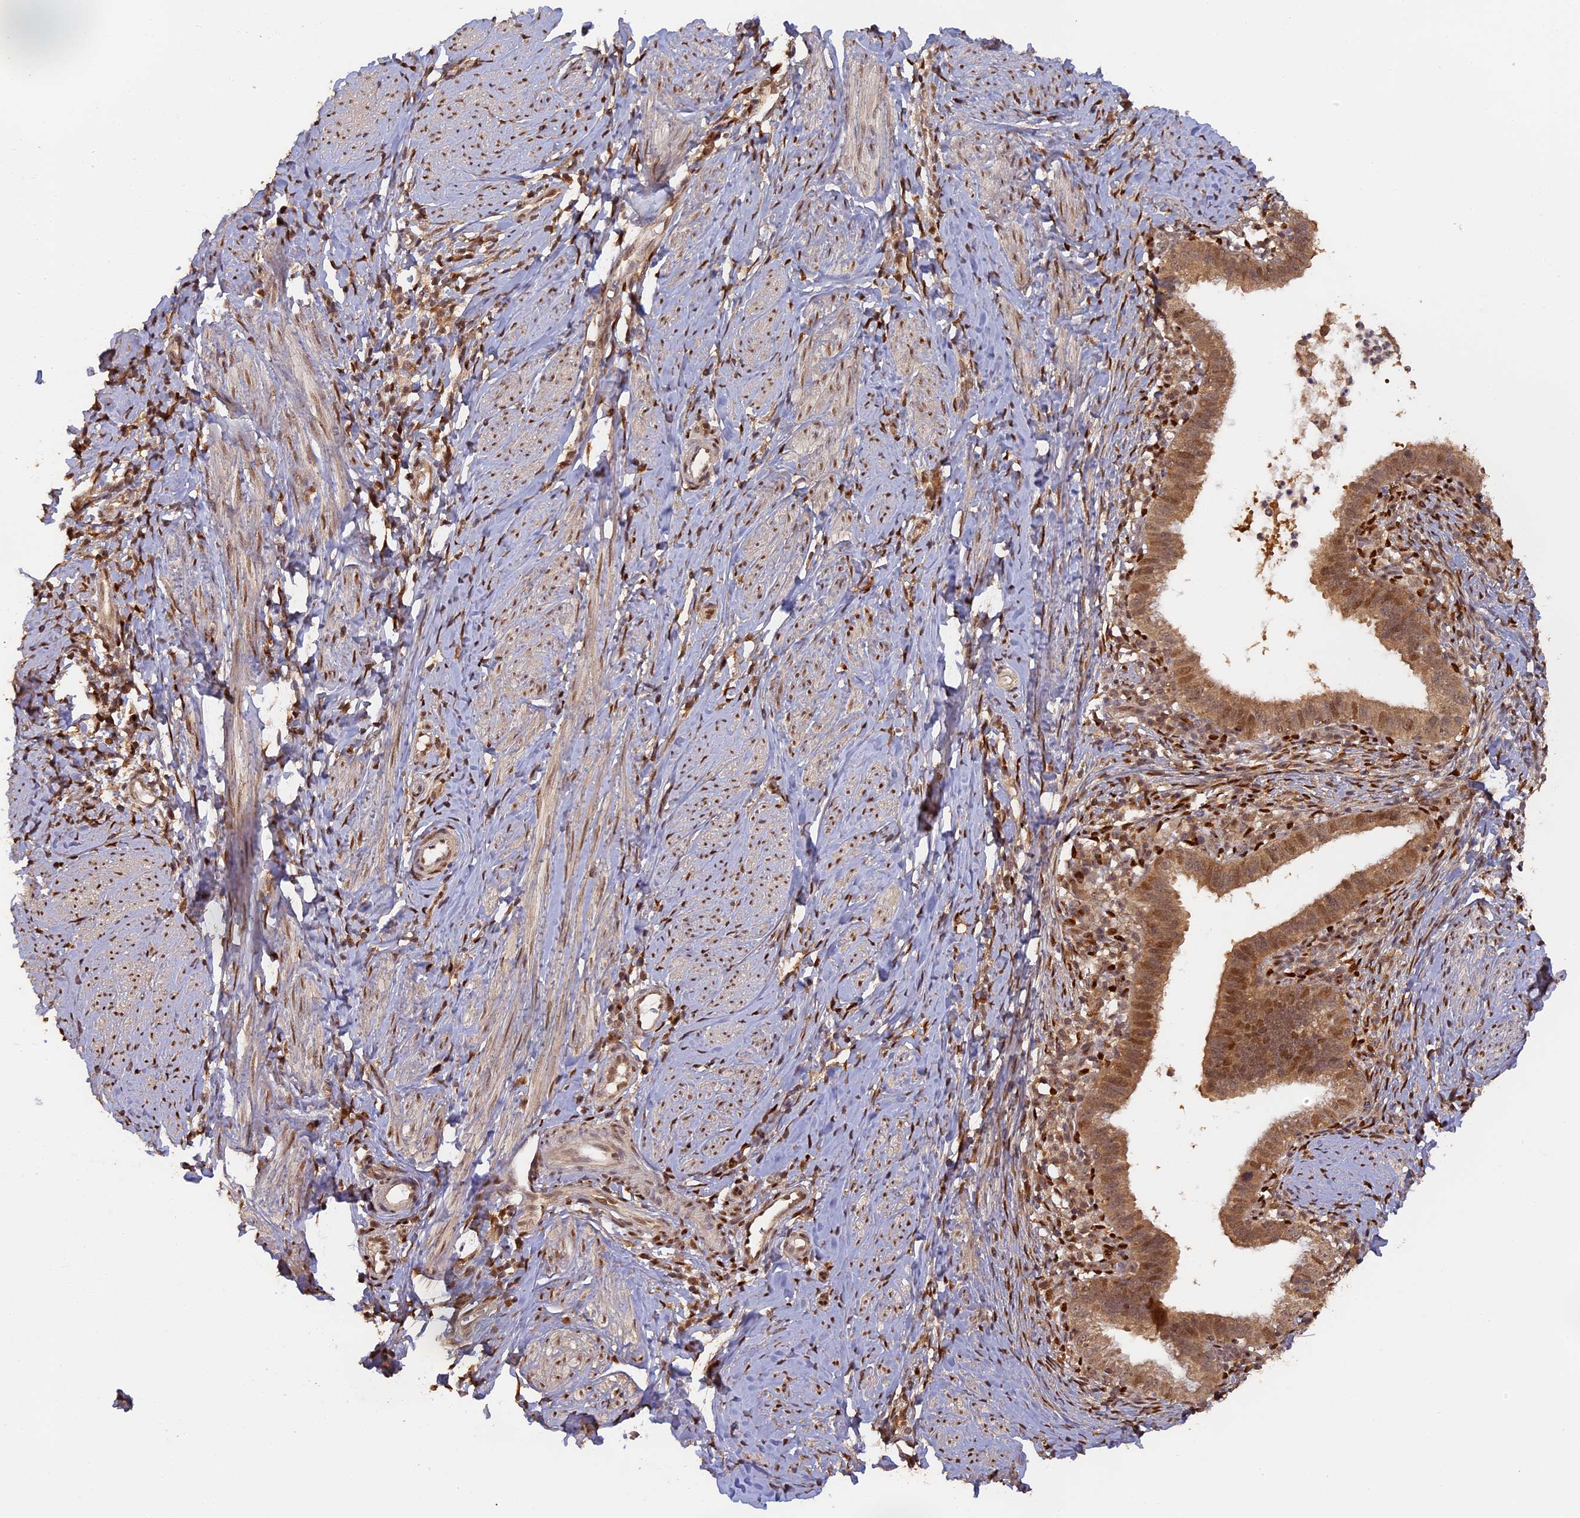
{"staining": {"intensity": "moderate", "quantity": ">75%", "location": "cytoplasmic/membranous,nuclear"}, "tissue": "cervical cancer", "cell_type": "Tumor cells", "image_type": "cancer", "snomed": [{"axis": "morphology", "description": "Adenocarcinoma, NOS"}, {"axis": "topography", "description": "Cervix"}], "caption": "Human cervical adenocarcinoma stained with a brown dye exhibits moderate cytoplasmic/membranous and nuclear positive staining in approximately >75% of tumor cells.", "gene": "MYBL2", "patient": {"sex": "female", "age": 36}}